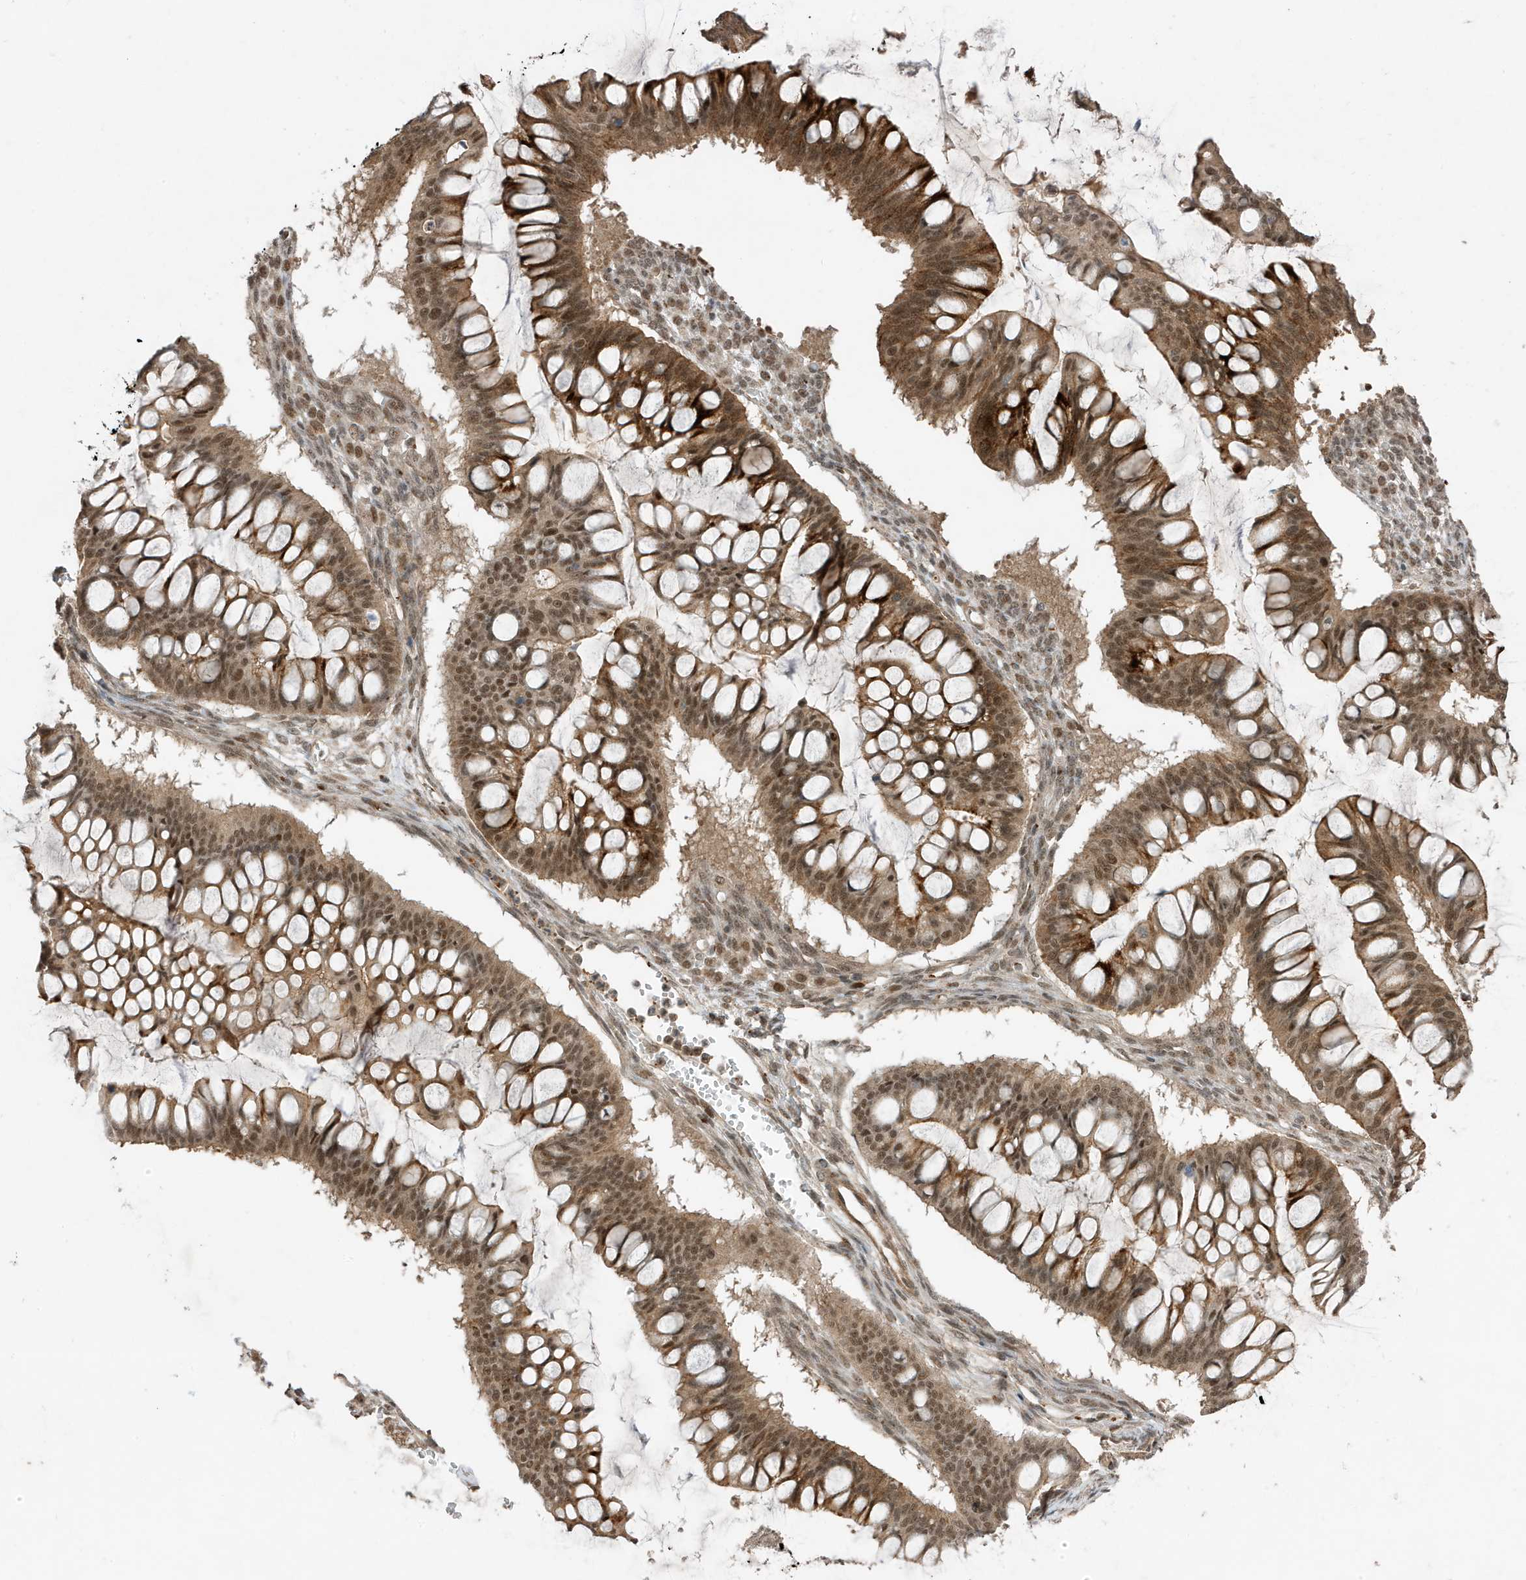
{"staining": {"intensity": "moderate", "quantity": ">75%", "location": "cytoplasmic/membranous,nuclear"}, "tissue": "ovarian cancer", "cell_type": "Tumor cells", "image_type": "cancer", "snomed": [{"axis": "morphology", "description": "Cystadenocarcinoma, mucinous, NOS"}, {"axis": "topography", "description": "Ovary"}], "caption": "This micrograph shows IHC staining of human ovarian mucinous cystadenocarcinoma, with medium moderate cytoplasmic/membranous and nuclear staining in approximately >75% of tumor cells.", "gene": "MAST3", "patient": {"sex": "female", "age": 73}}